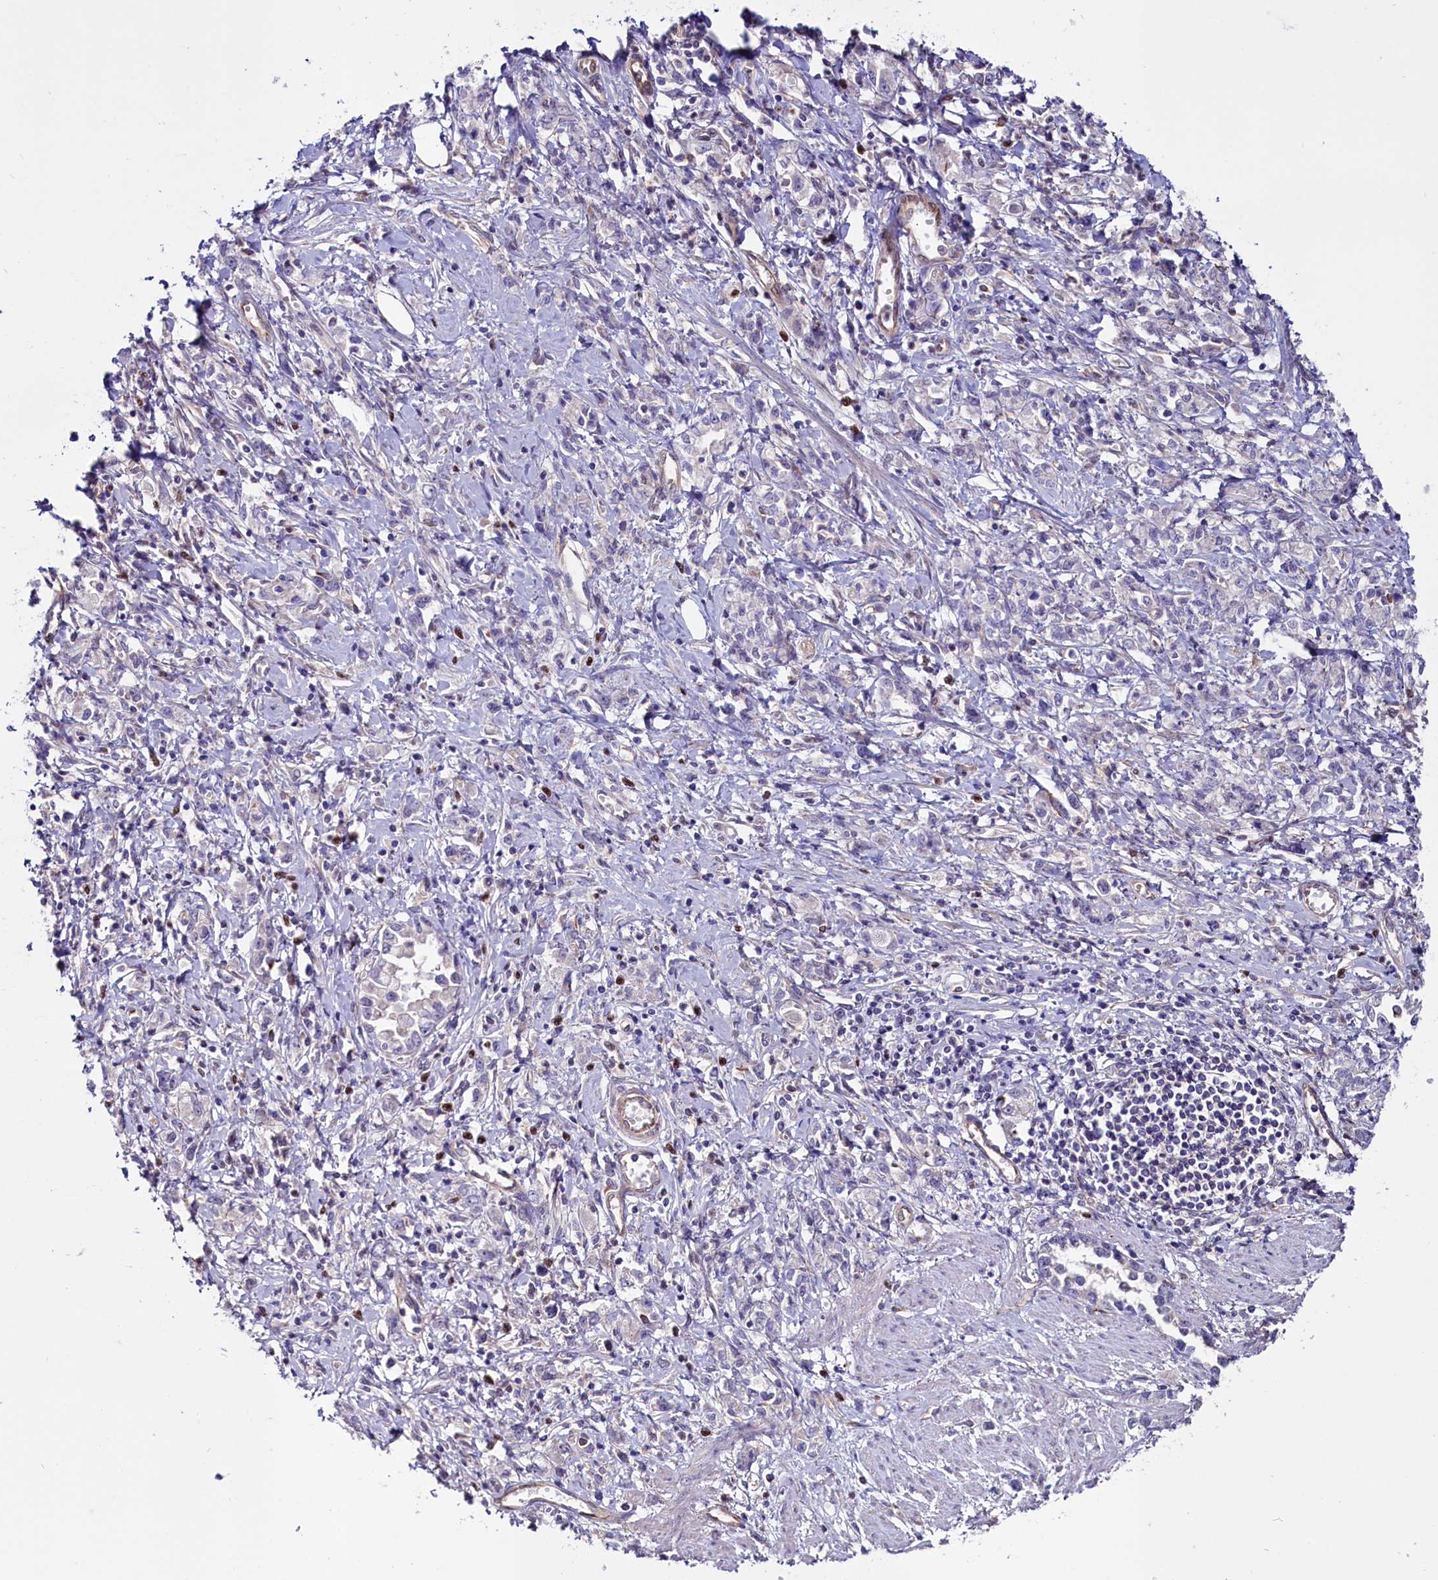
{"staining": {"intensity": "negative", "quantity": "none", "location": "none"}, "tissue": "stomach cancer", "cell_type": "Tumor cells", "image_type": "cancer", "snomed": [{"axis": "morphology", "description": "Adenocarcinoma, NOS"}, {"axis": "topography", "description": "Stomach"}], "caption": "Immunohistochemical staining of human stomach cancer shows no significant expression in tumor cells.", "gene": "PDILT", "patient": {"sex": "female", "age": 76}}